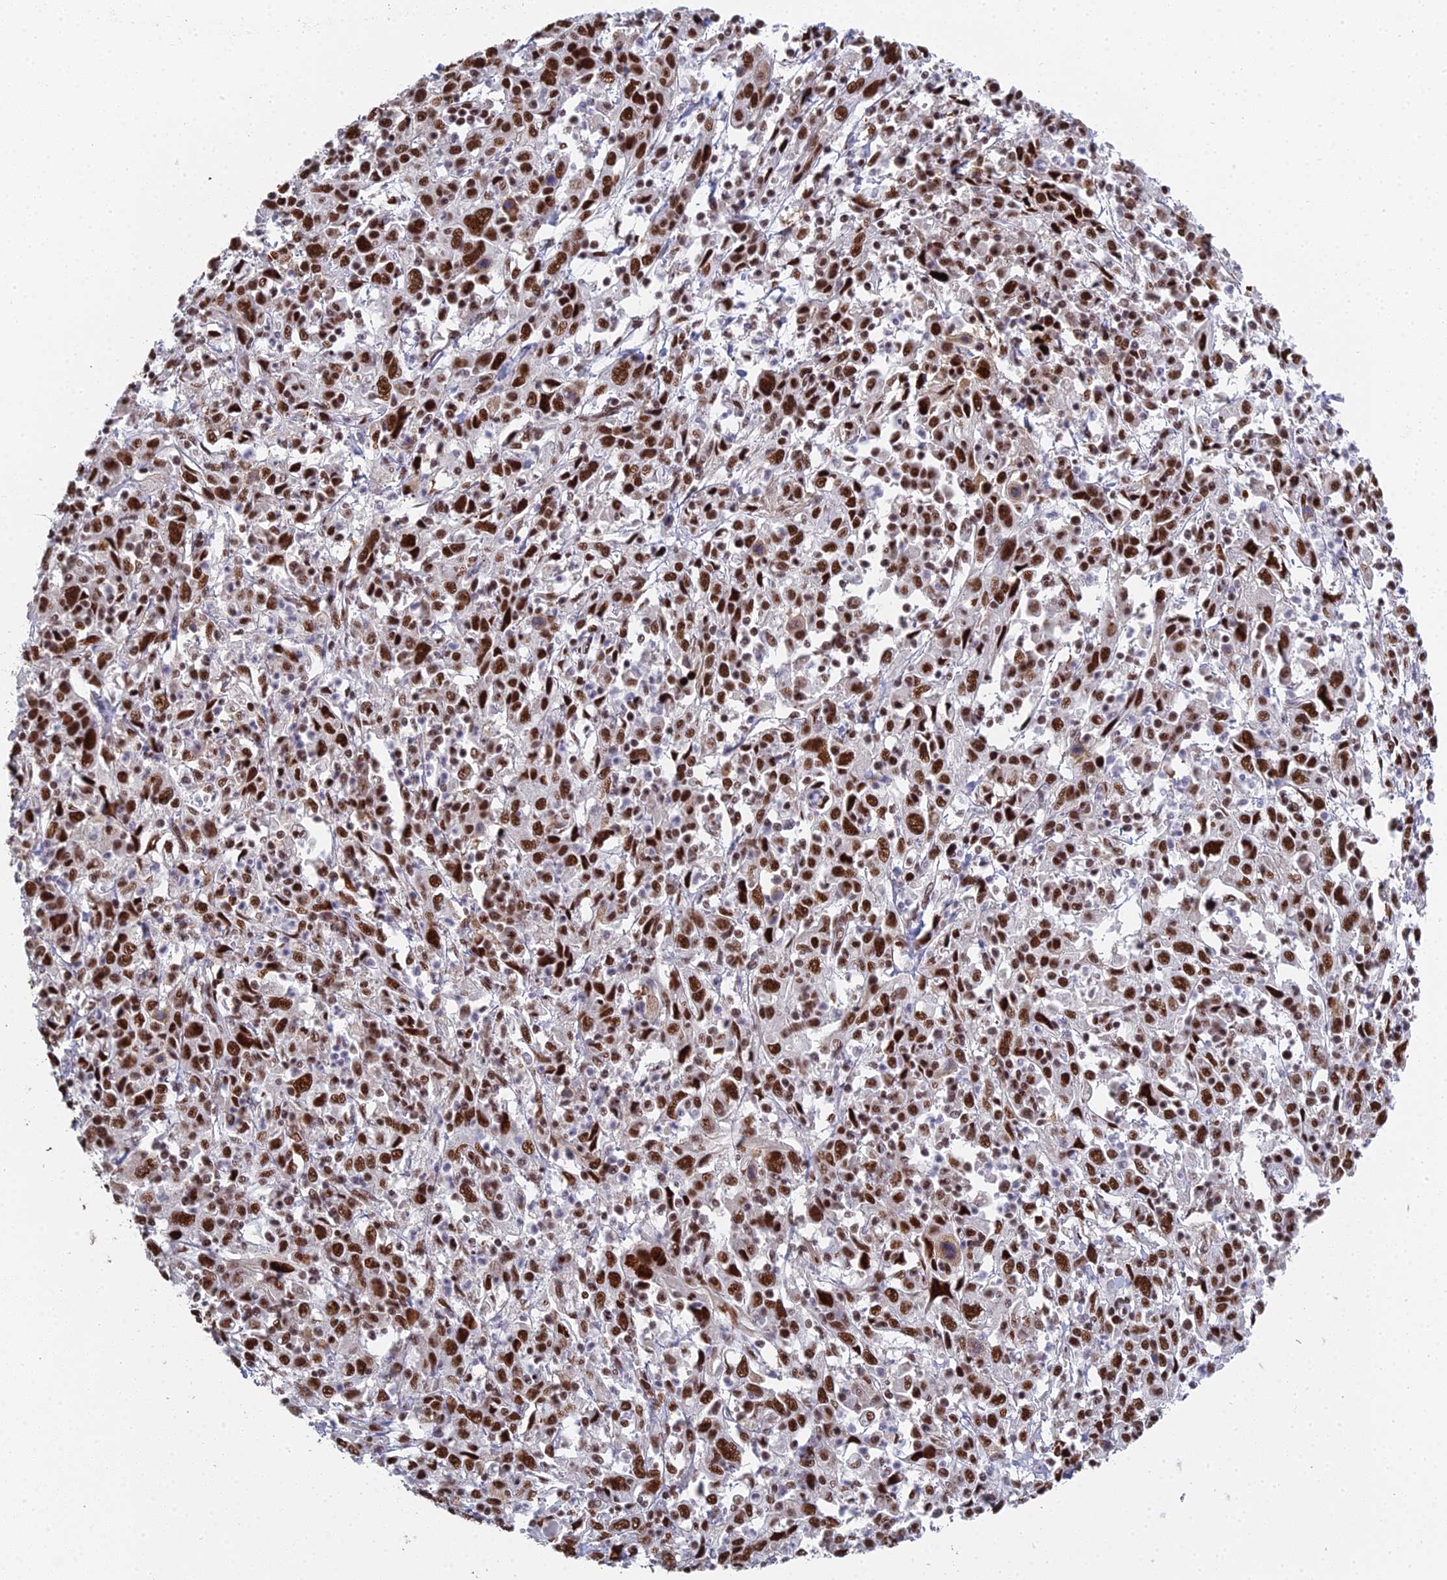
{"staining": {"intensity": "strong", "quantity": ">75%", "location": "nuclear"}, "tissue": "cervical cancer", "cell_type": "Tumor cells", "image_type": "cancer", "snomed": [{"axis": "morphology", "description": "Squamous cell carcinoma, NOS"}, {"axis": "topography", "description": "Cervix"}], "caption": "IHC of human cervical squamous cell carcinoma reveals high levels of strong nuclear staining in about >75% of tumor cells. The staining was performed using DAB (3,3'-diaminobenzidine) to visualize the protein expression in brown, while the nuclei were stained in blue with hematoxylin (Magnification: 20x).", "gene": "SF3B3", "patient": {"sex": "female", "age": 46}}